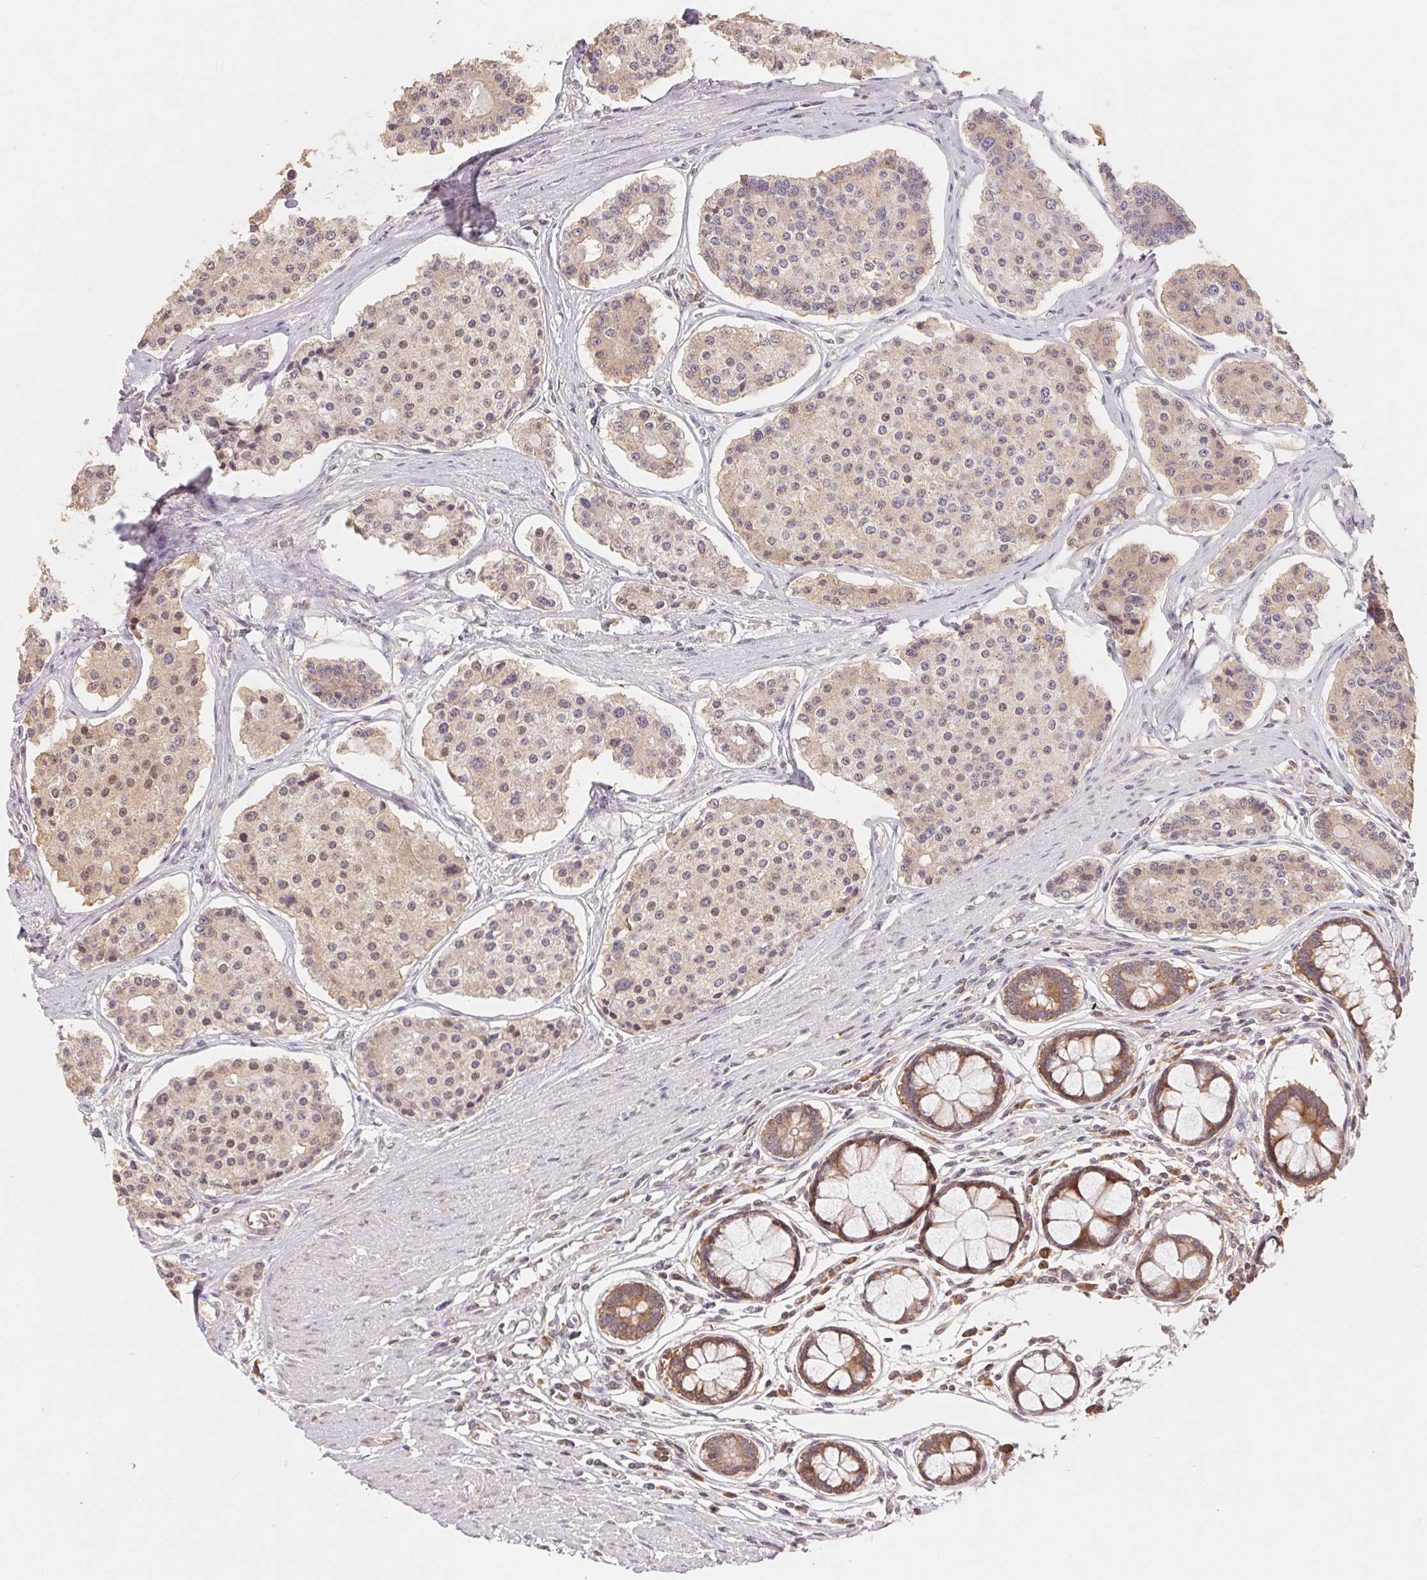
{"staining": {"intensity": "weak", "quantity": "25%-75%", "location": "cytoplasmic/membranous,nuclear"}, "tissue": "carcinoid", "cell_type": "Tumor cells", "image_type": "cancer", "snomed": [{"axis": "morphology", "description": "Carcinoid, malignant, NOS"}, {"axis": "topography", "description": "Small intestine"}], "caption": "A micrograph of carcinoid (malignant) stained for a protein exhibits weak cytoplasmic/membranous and nuclear brown staining in tumor cells.", "gene": "RPL27A", "patient": {"sex": "female", "age": 65}}